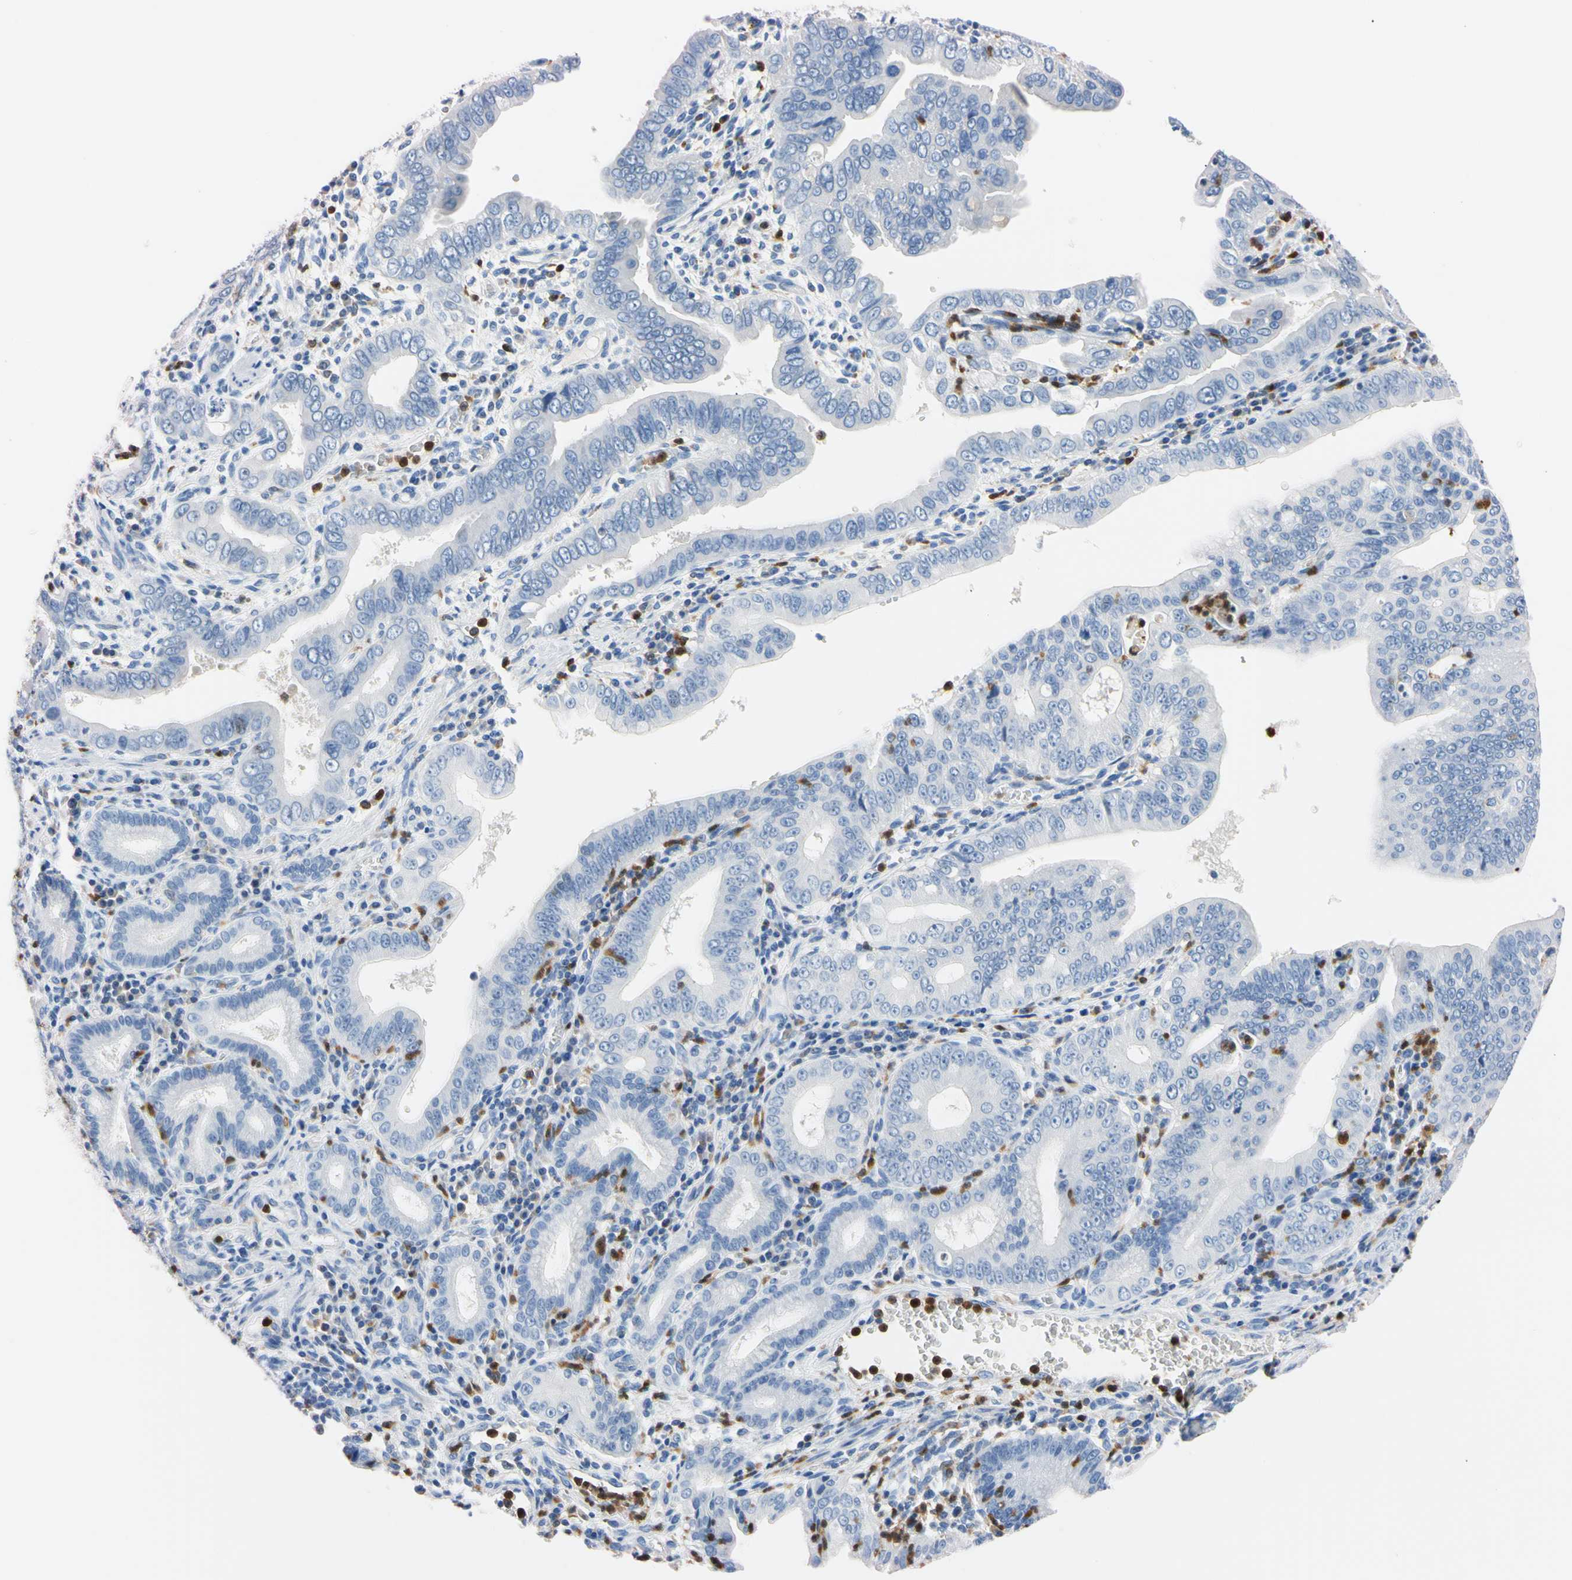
{"staining": {"intensity": "negative", "quantity": "none", "location": "none"}, "tissue": "pancreatic cancer", "cell_type": "Tumor cells", "image_type": "cancer", "snomed": [{"axis": "morphology", "description": "Normal tissue, NOS"}, {"axis": "topography", "description": "Lymph node"}], "caption": "The photomicrograph reveals no significant positivity in tumor cells of pancreatic cancer.", "gene": "NCF4", "patient": {"sex": "male", "age": 50}}